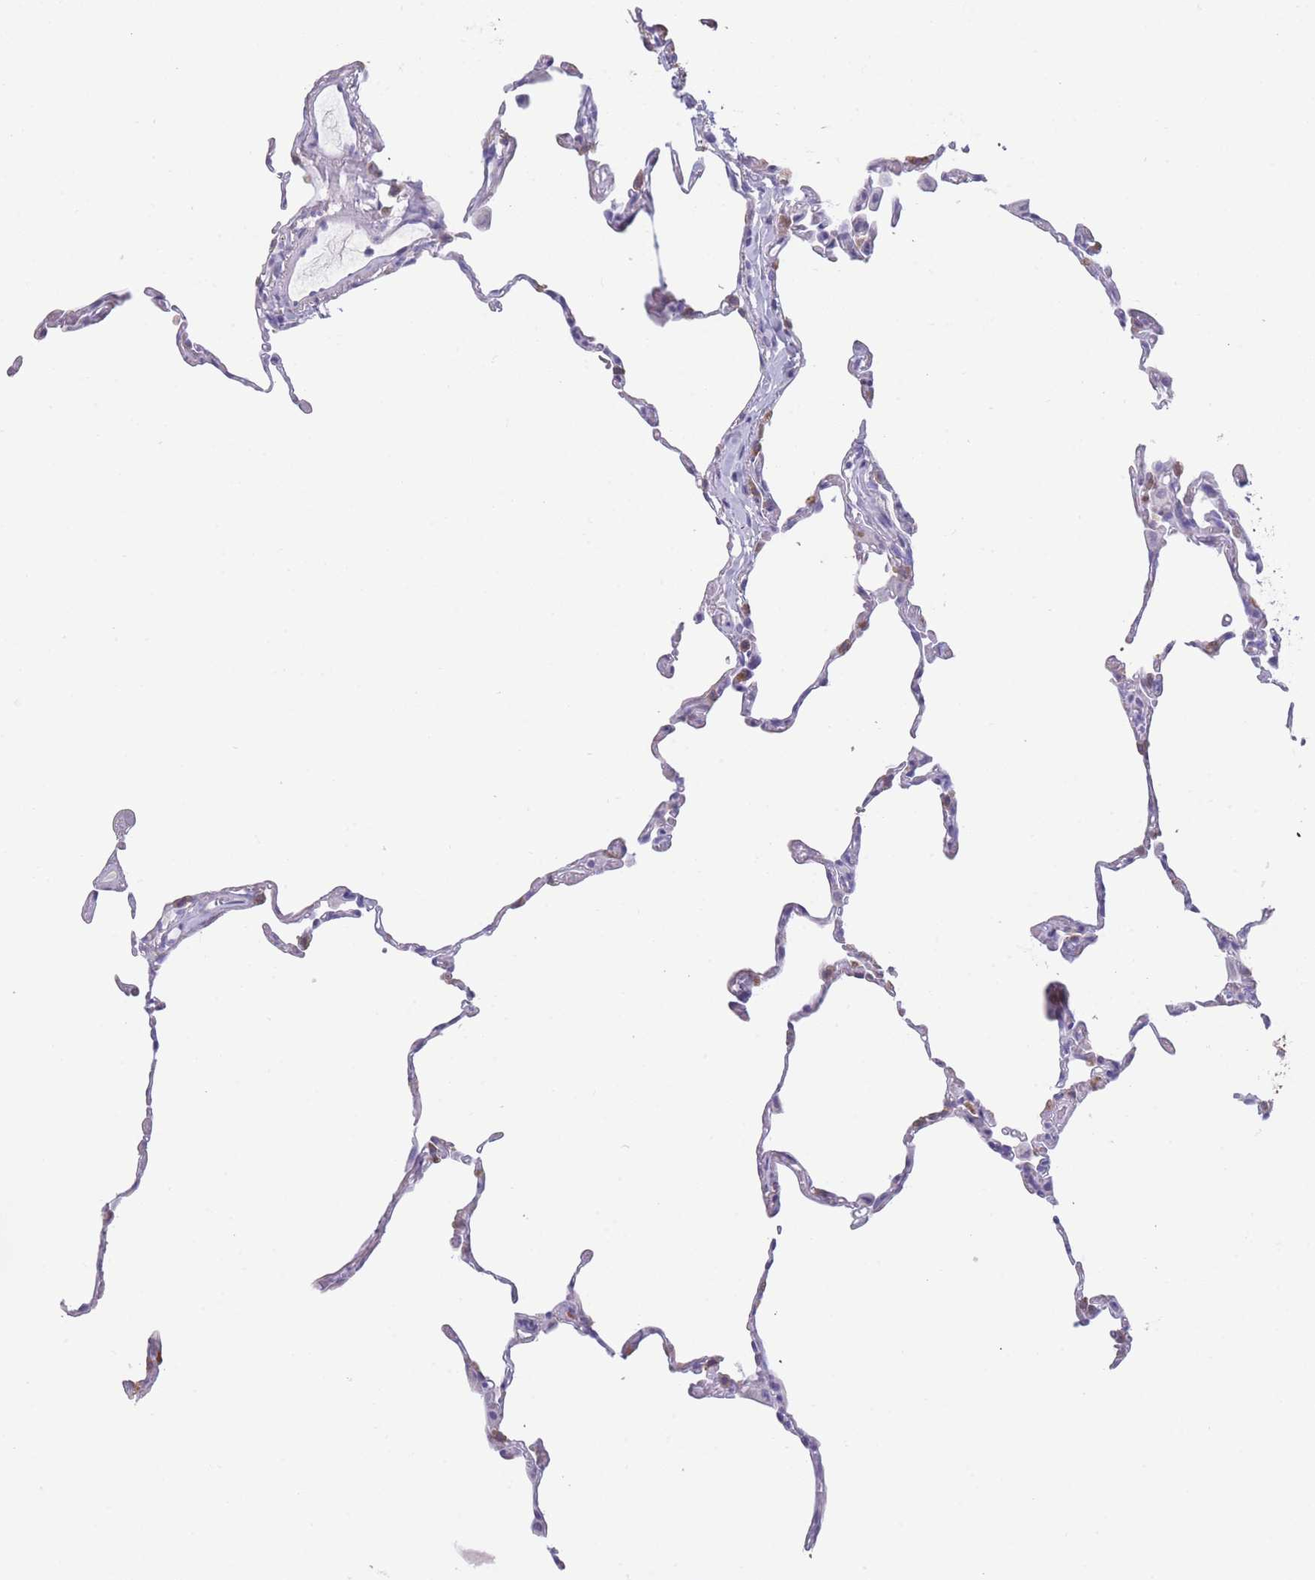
{"staining": {"intensity": "moderate", "quantity": "<25%", "location": "cytoplasmic/membranous"}, "tissue": "lung", "cell_type": "Alveolar cells", "image_type": "normal", "snomed": [{"axis": "morphology", "description": "Normal tissue, NOS"}, {"axis": "topography", "description": "Lung"}], "caption": "Unremarkable lung shows moderate cytoplasmic/membranous positivity in about <25% of alveolar cells The staining was performed using DAB (3,3'-diaminobenzidine) to visualize the protein expression in brown, while the nuclei were stained in blue with hematoxylin (Magnification: 20x)..", "gene": "ZNF627", "patient": {"sex": "female", "age": 57}}